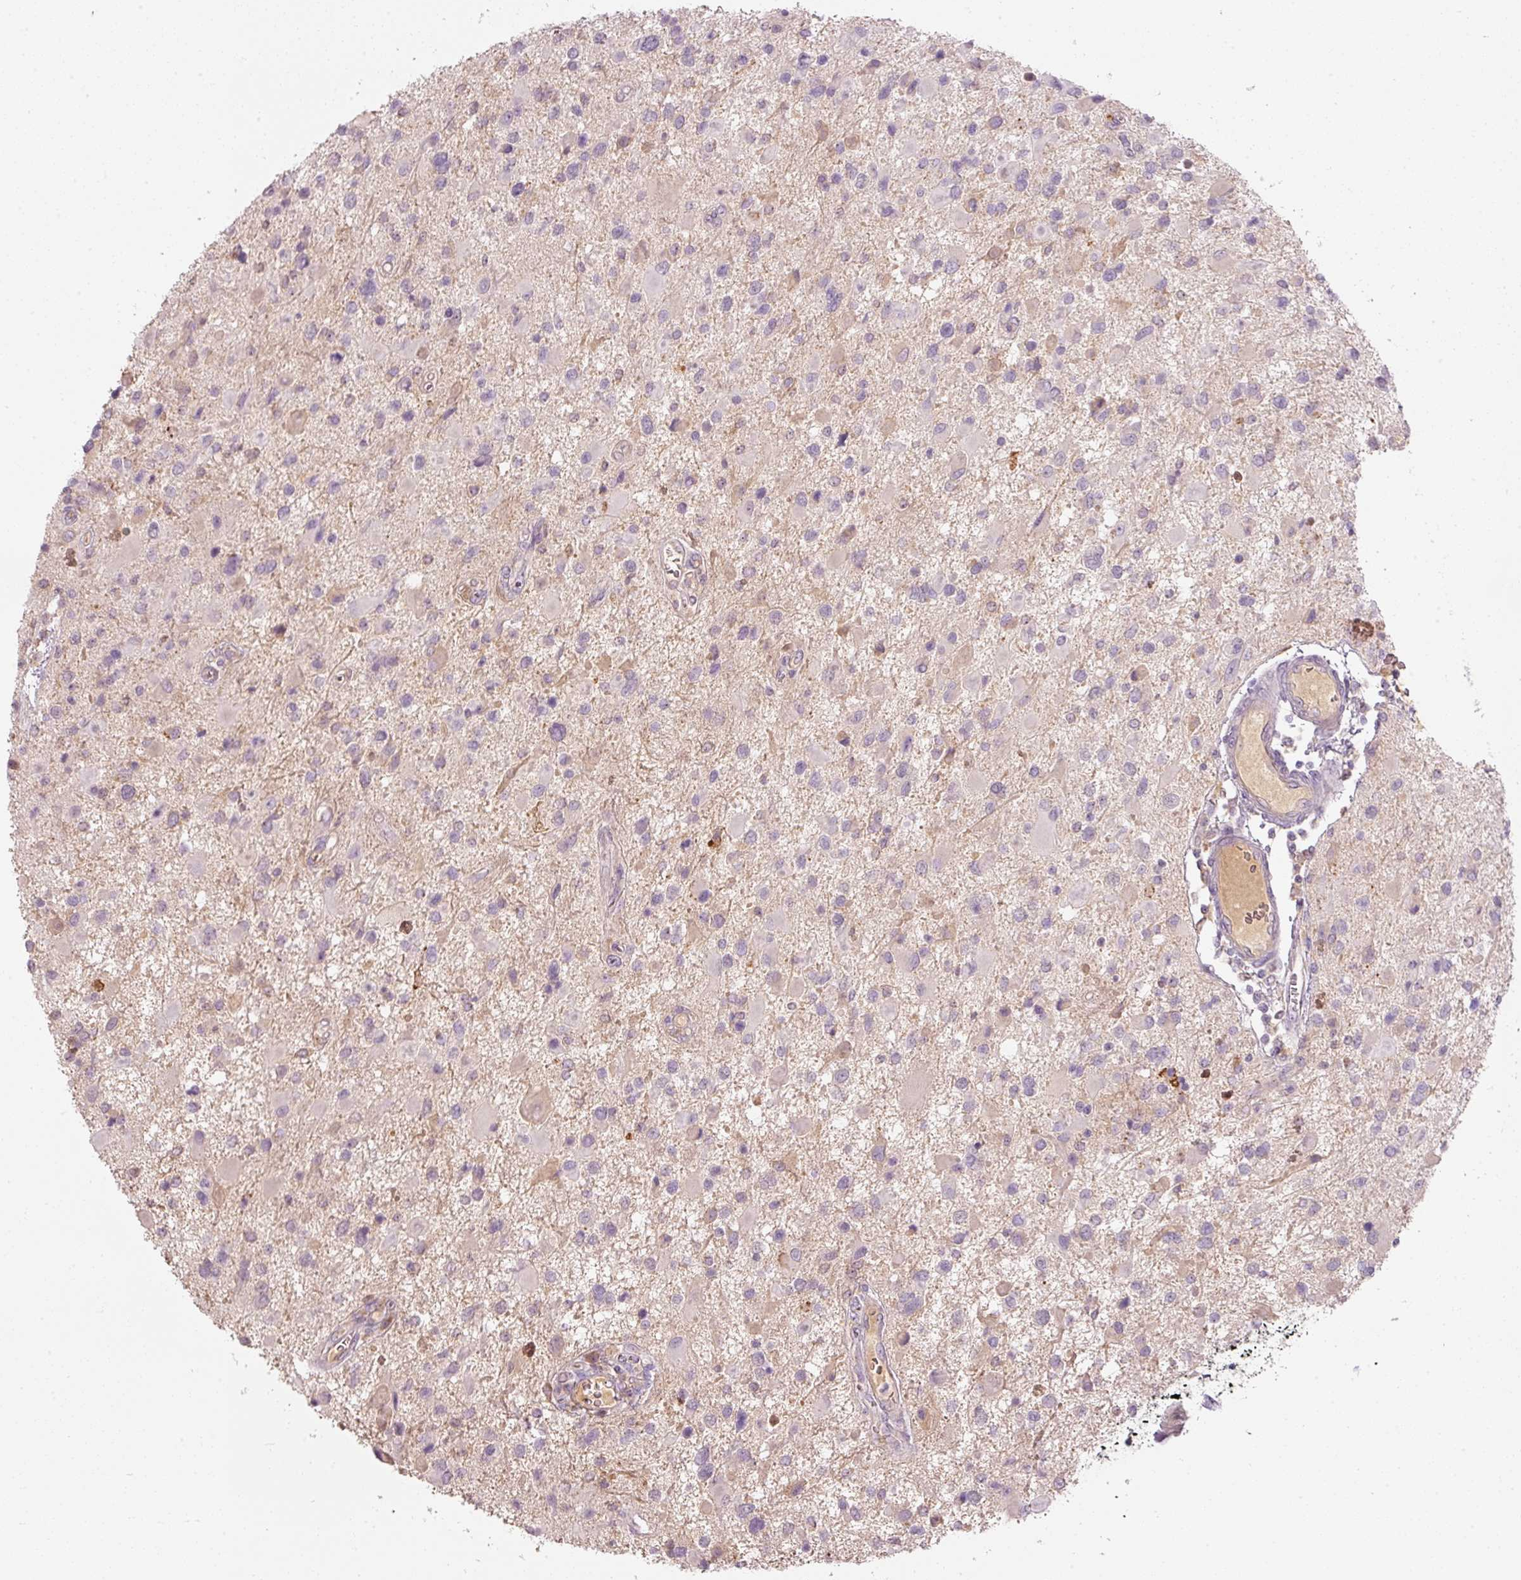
{"staining": {"intensity": "negative", "quantity": "none", "location": "none"}, "tissue": "glioma", "cell_type": "Tumor cells", "image_type": "cancer", "snomed": [{"axis": "morphology", "description": "Glioma, malignant, High grade"}, {"axis": "topography", "description": "Brain"}], "caption": "A high-resolution image shows immunohistochemistry (IHC) staining of malignant glioma (high-grade), which displays no significant expression in tumor cells.", "gene": "TMEM37", "patient": {"sex": "male", "age": 53}}